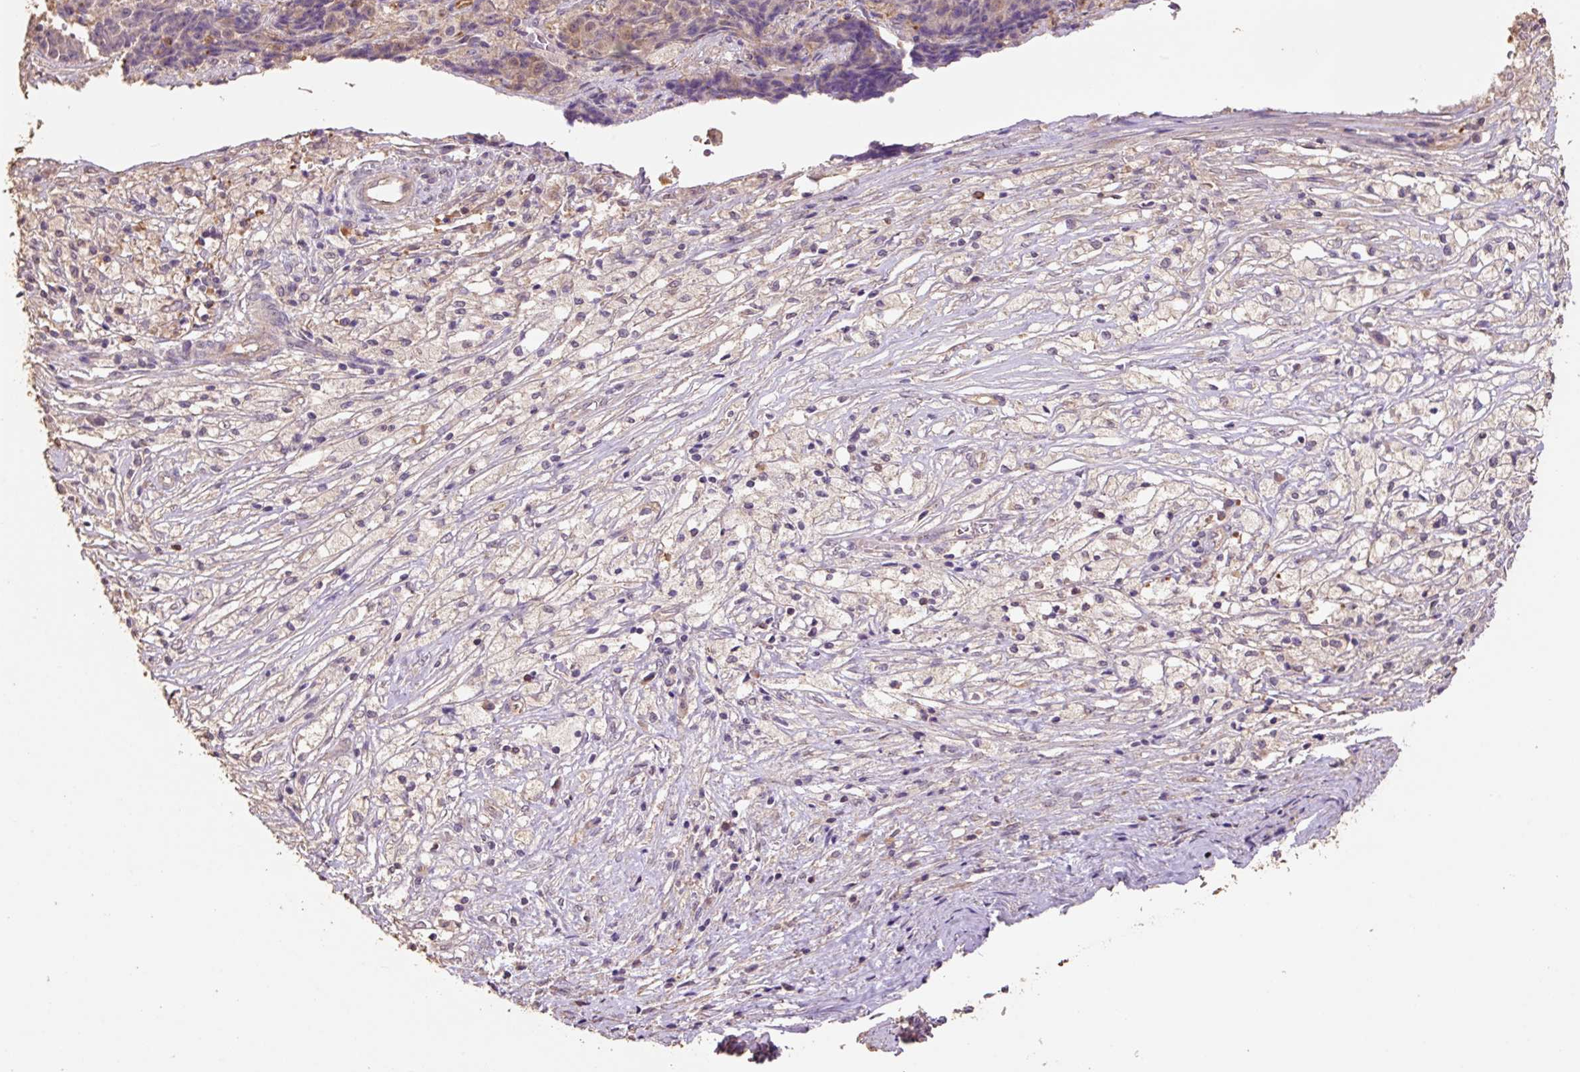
{"staining": {"intensity": "weak", "quantity": ">75%", "location": "cytoplasmic/membranous,nuclear"}, "tissue": "ovarian cancer", "cell_type": "Tumor cells", "image_type": "cancer", "snomed": [{"axis": "morphology", "description": "Carcinoma, endometroid"}, {"axis": "topography", "description": "Ovary"}], "caption": "Ovarian cancer (endometroid carcinoma) stained with a brown dye displays weak cytoplasmic/membranous and nuclear positive expression in about >75% of tumor cells.", "gene": "HERC2", "patient": {"sex": "female", "age": 42}}